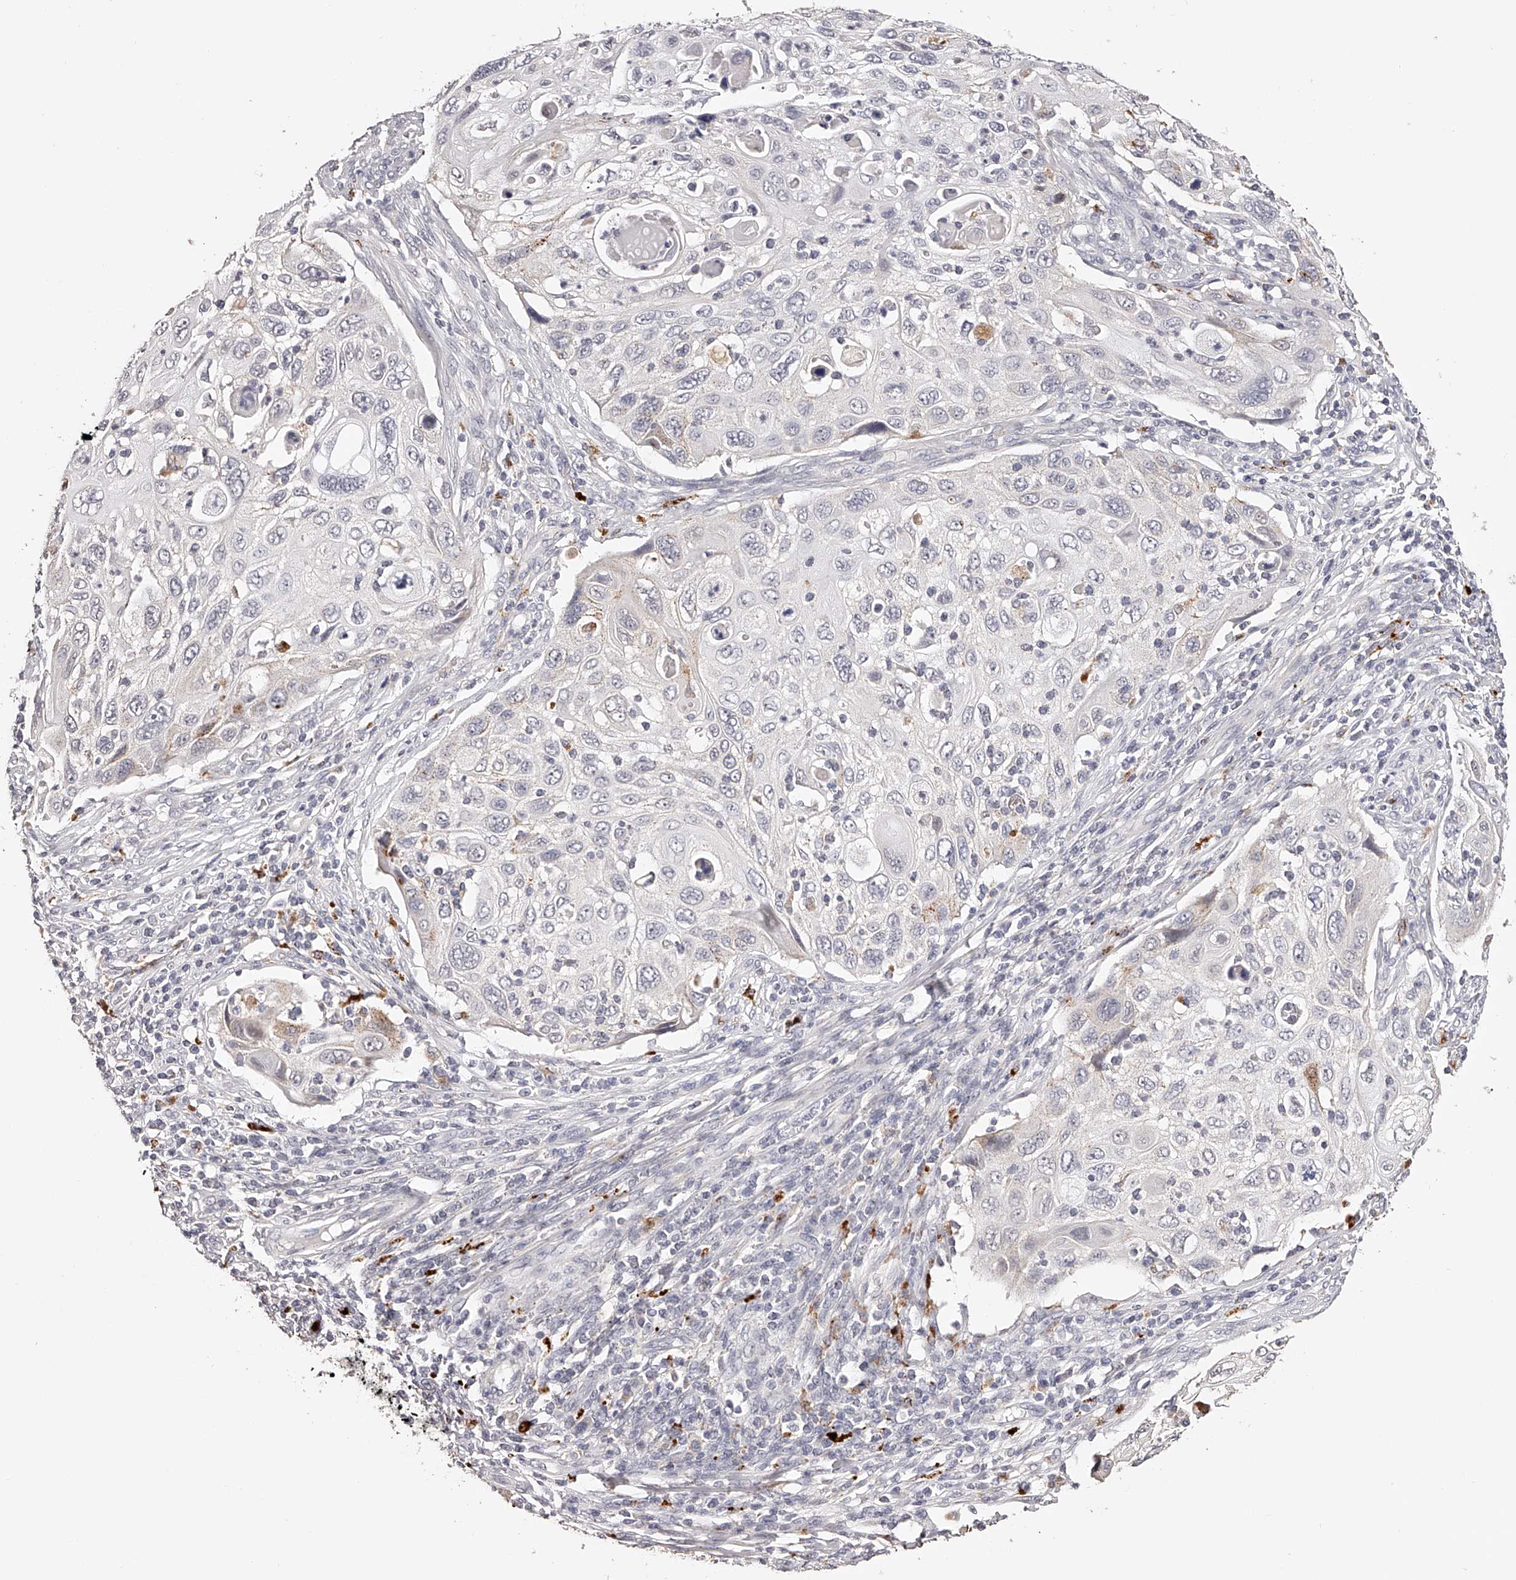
{"staining": {"intensity": "negative", "quantity": "none", "location": "none"}, "tissue": "cervical cancer", "cell_type": "Tumor cells", "image_type": "cancer", "snomed": [{"axis": "morphology", "description": "Squamous cell carcinoma, NOS"}, {"axis": "topography", "description": "Cervix"}], "caption": "The photomicrograph shows no significant staining in tumor cells of cervical cancer (squamous cell carcinoma). Nuclei are stained in blue.", "gene": "SLC35D3", "patient": {"sex": "female", "age": 70}}